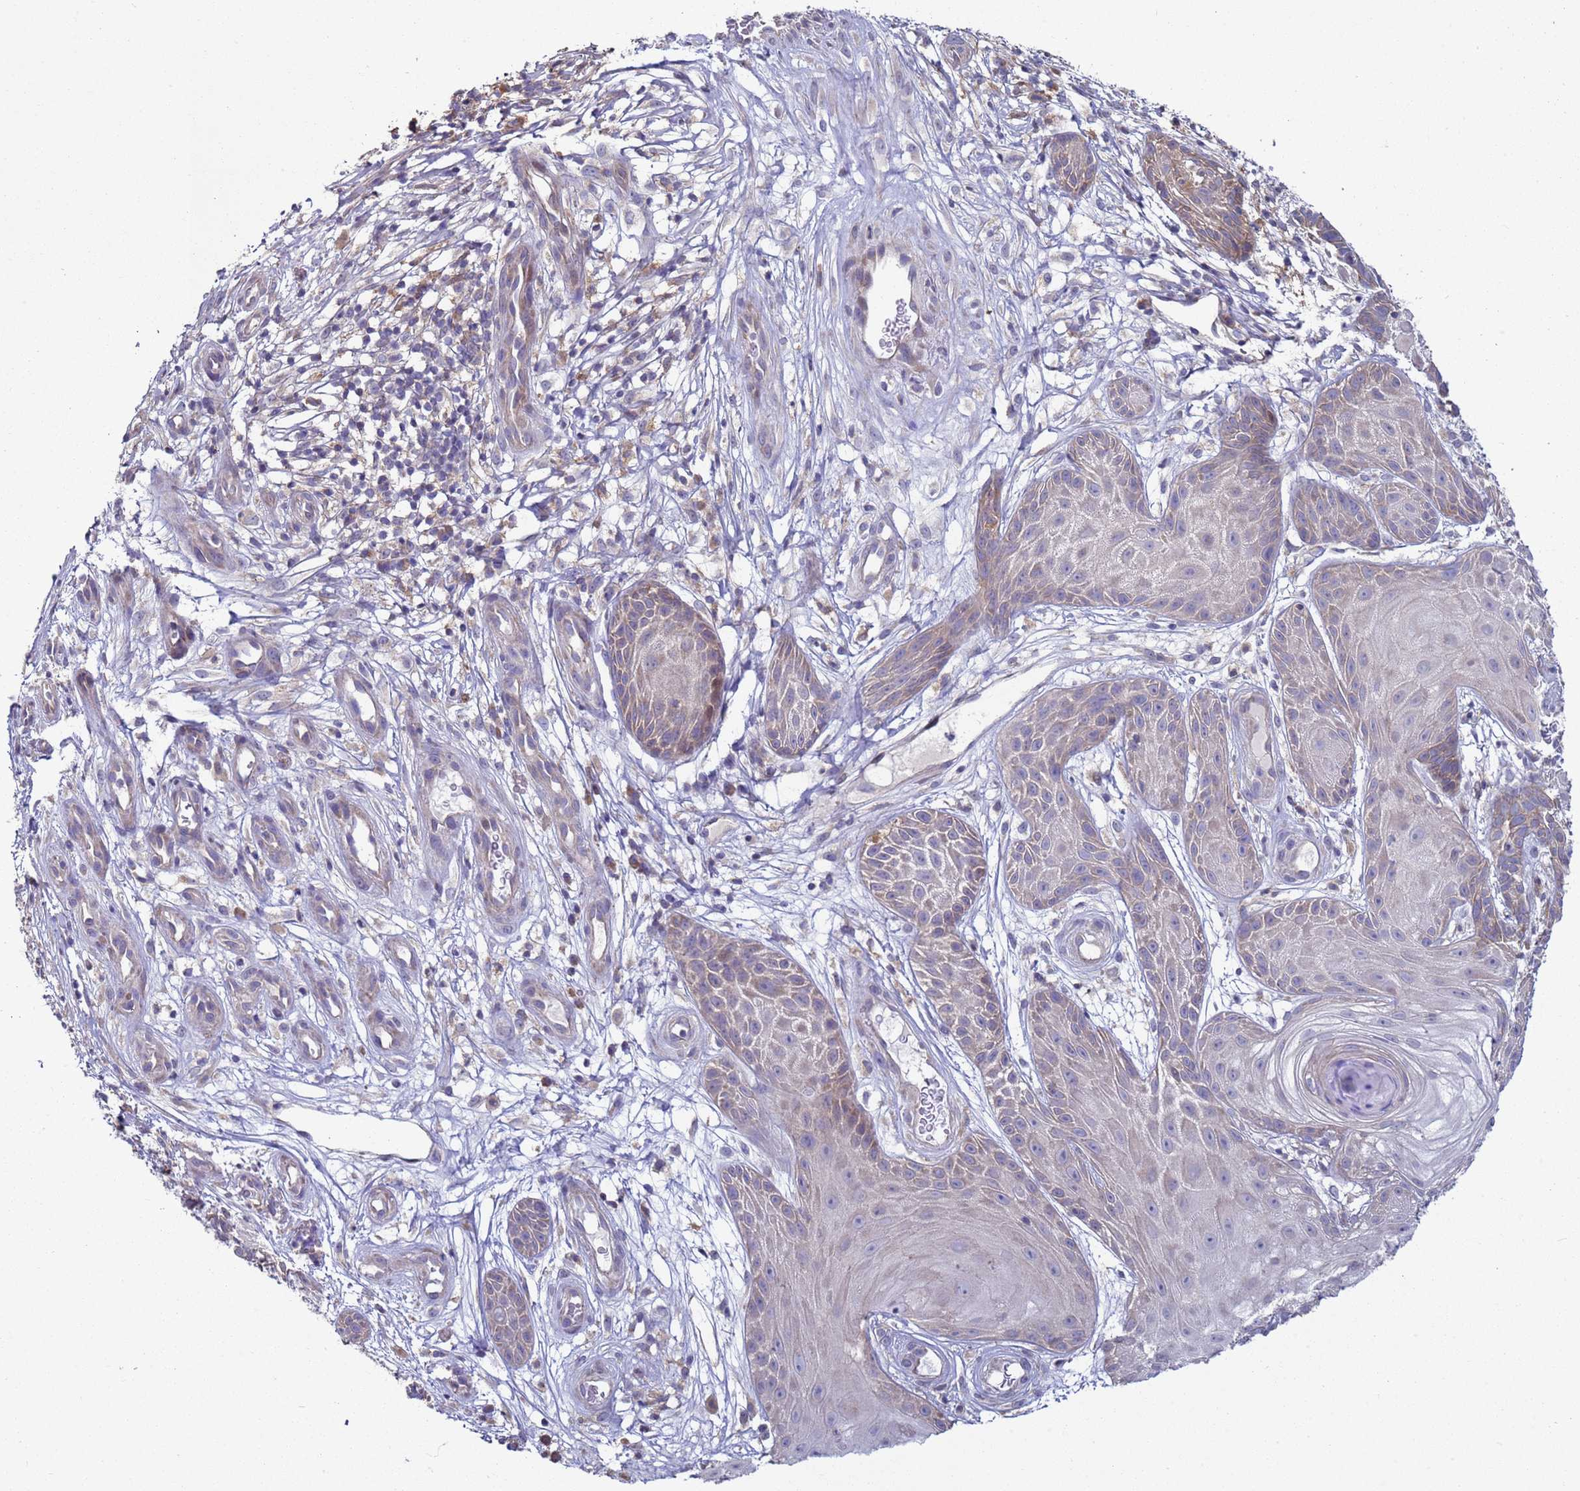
{"staining": {"intensity": "weak", "quantity": "<25%", "location": "cytoplasmic/membranous"}, "tissue": "skin cancer", "cell_type": "Tumor cells", "image_type": "cancer", "snomed": [{"axis": "morphology", "description": "Basal cell carcinoma"}, {"axis": "topography", "description": "Skin"}], "caption": "Tumor cells show no significant protein expression in skin cancer.", "gene": "DIP2B", "patient": {"sex": "male", "age": 89}}